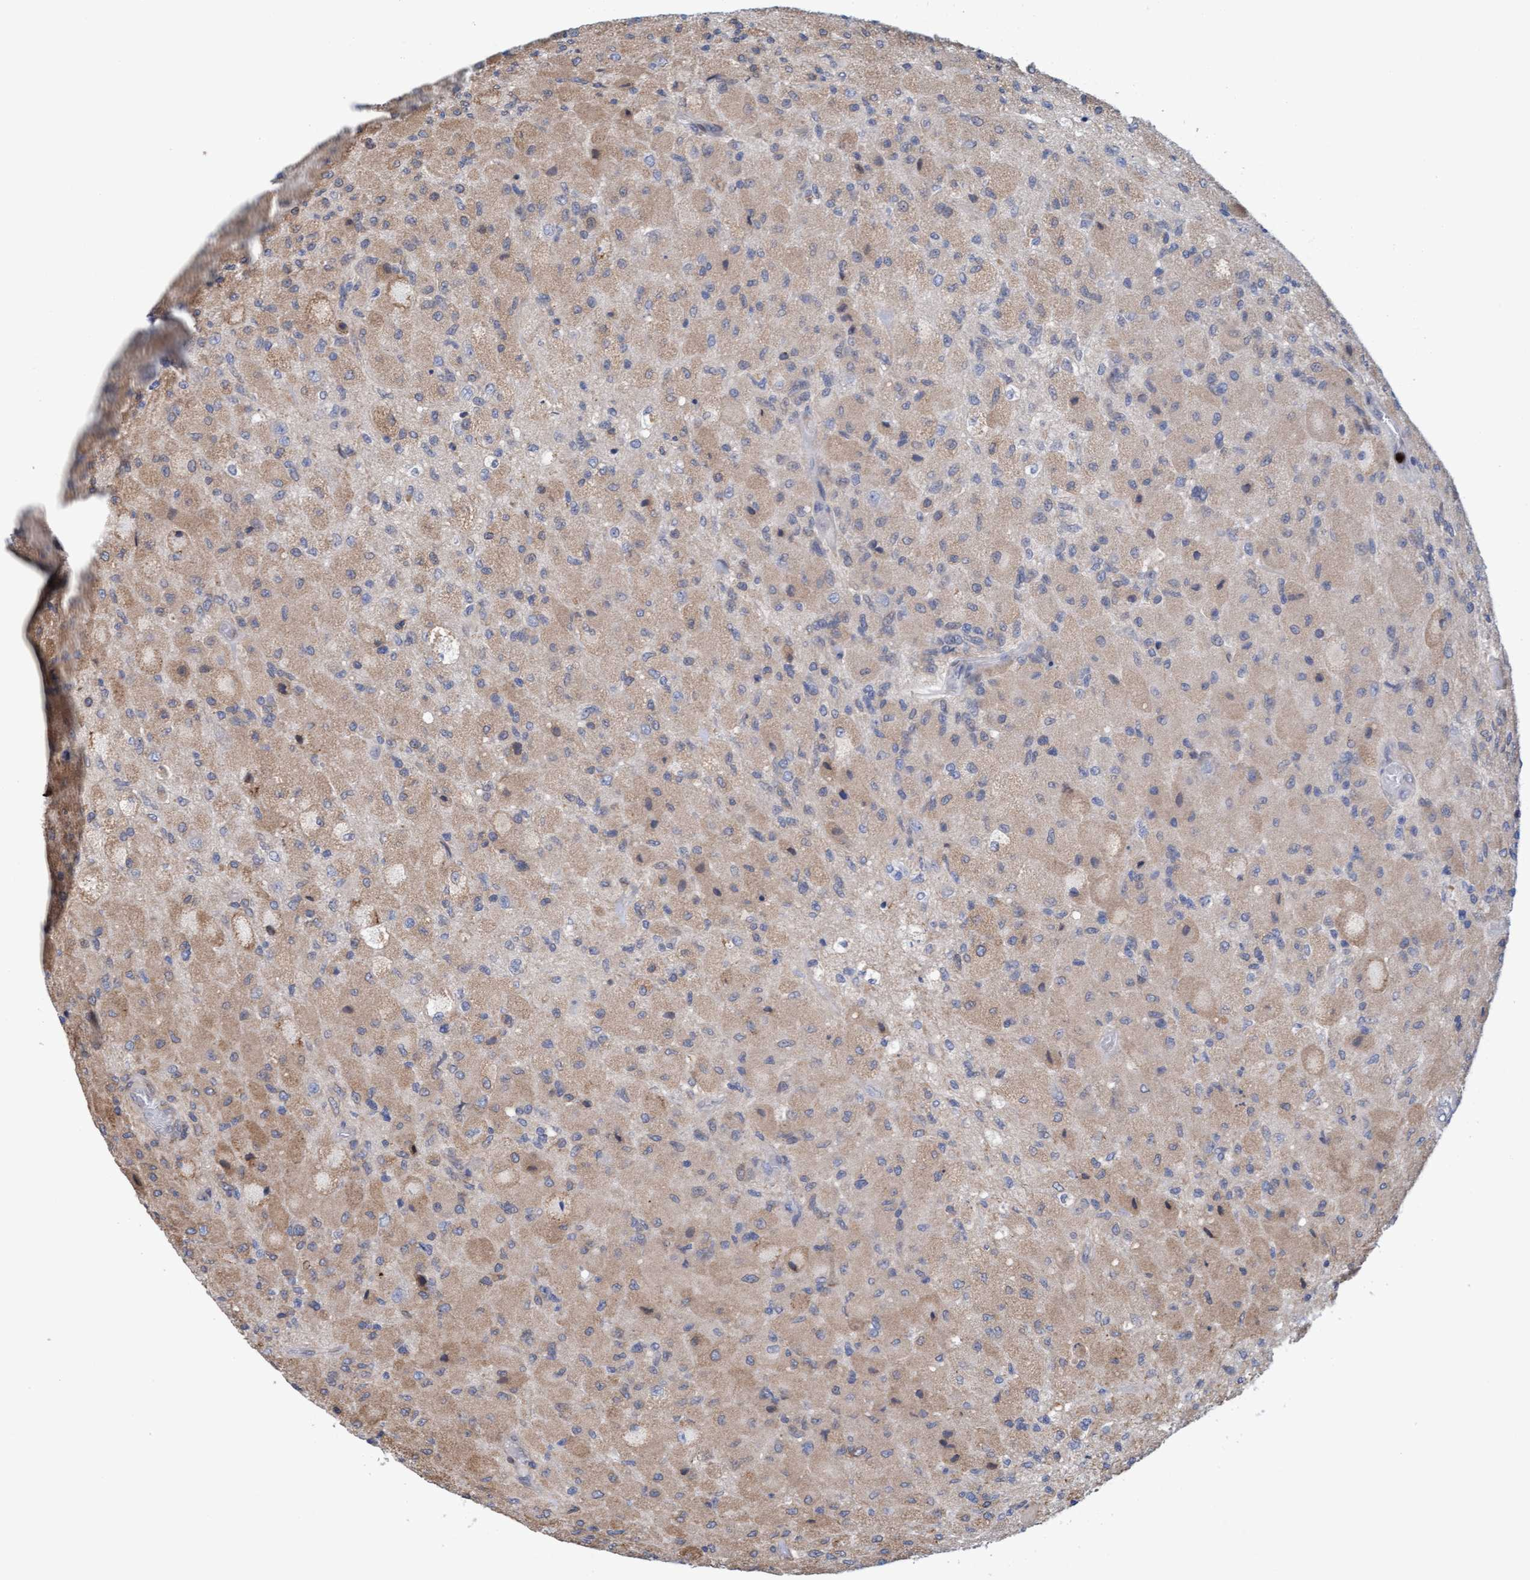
{"staining": {"intensity": "weak", "quantity": ">75%", "location": "cytoplasmic/membranous"}, "tissue": "glioma", "cell_type": "Tumor cells", "image_type": "cancer", "snomed": [{"axis": "morphology", "description": "Normal tissue, NOS"}, {"axis": "morphology", "description": "Glioma, malignant, High grade"}, {"axis": "topography", "description": "Cerebral cortex"}], "caption": "DAB (3,3'-diaminobenzidine) immunohistochemical staining of human glioma reveals weak cytoplasmic/membranous protein positivity in about >75% of tumor cells.", "gene": "MMP8", "patient": {"sex": "male", "age": 77}}